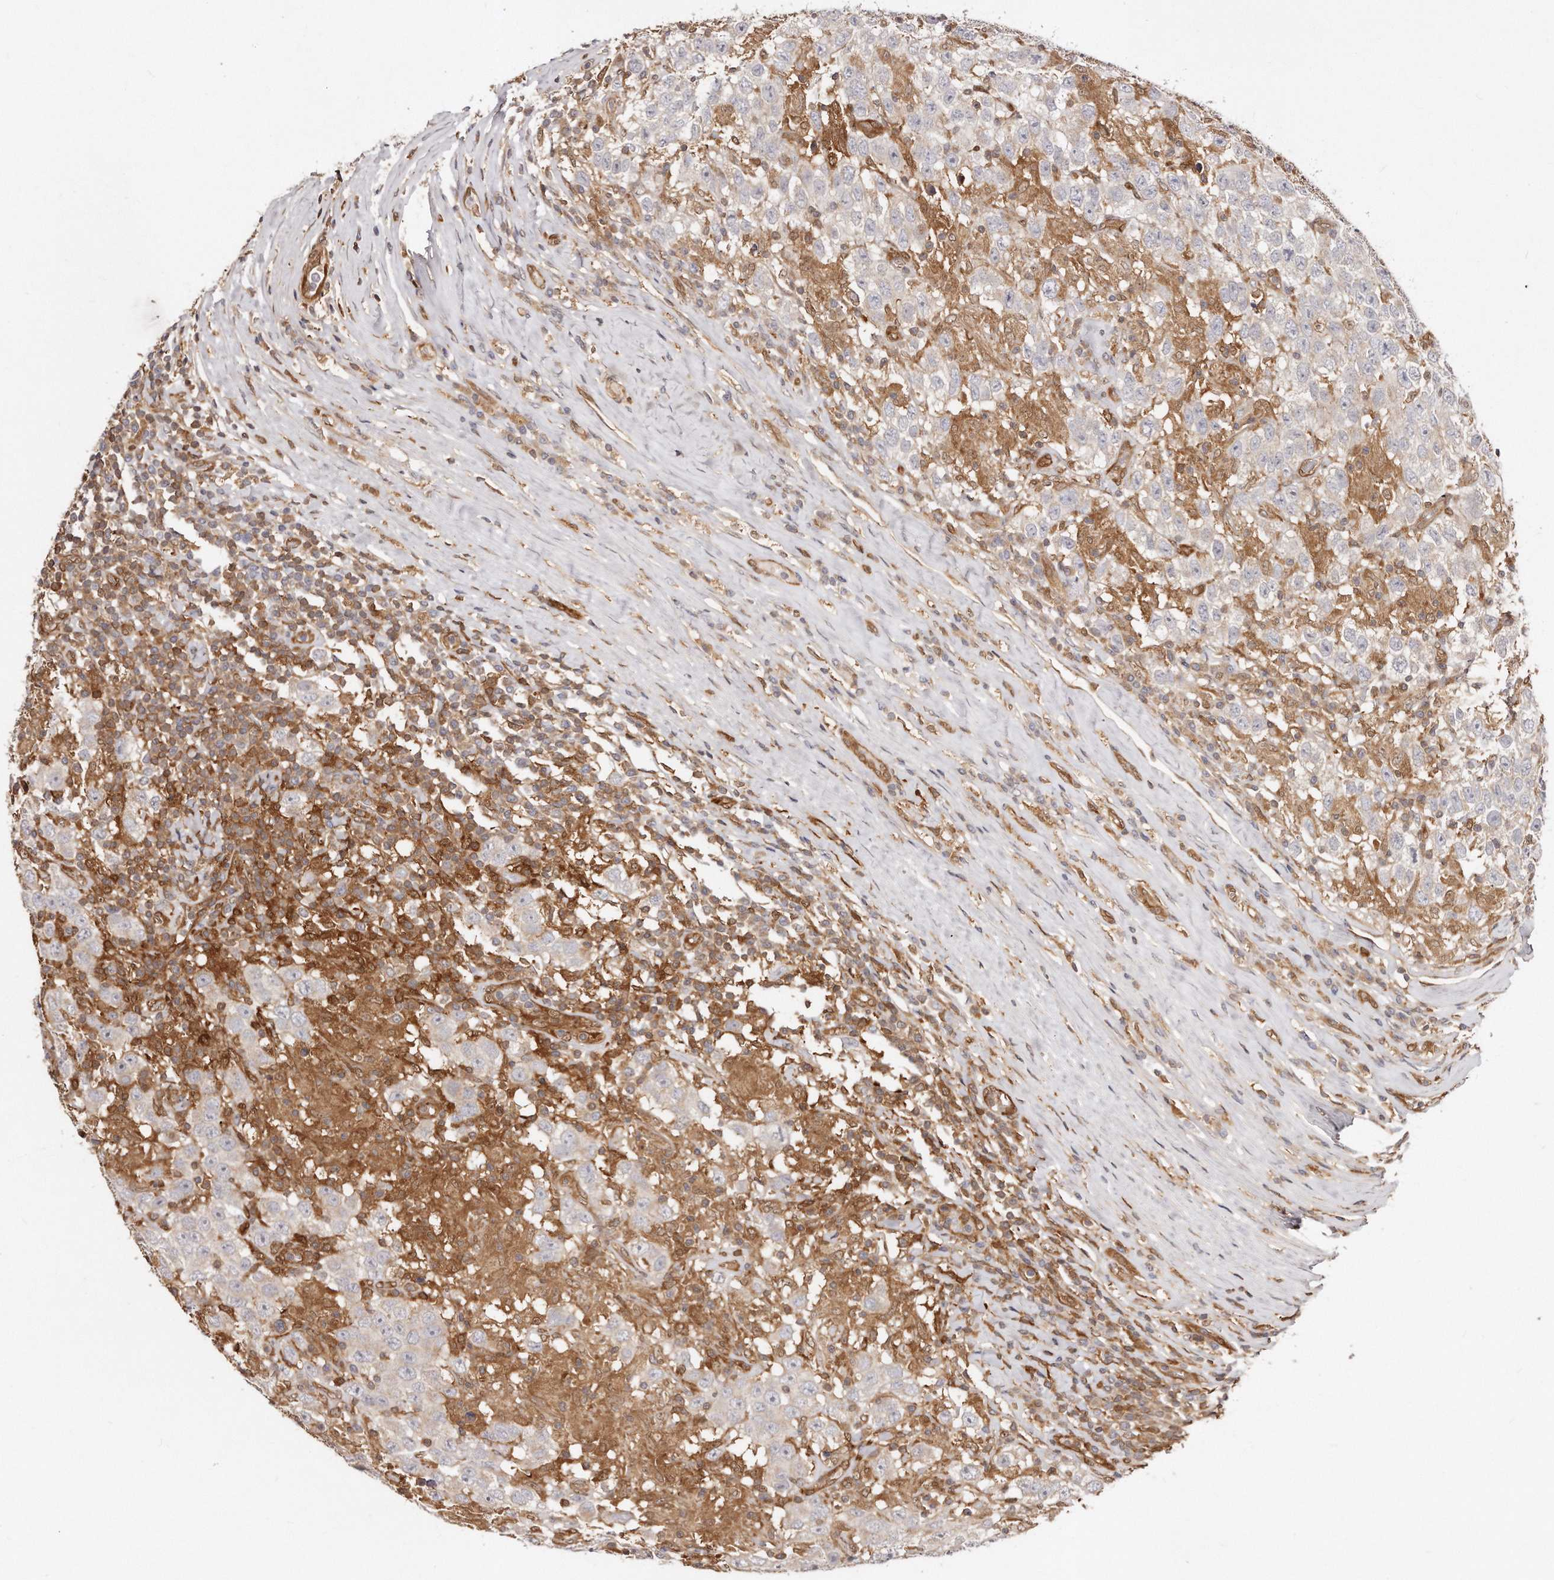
{"staining": {"intensity": "negative", "quantity": "none", "location": "none"}, "tissue": "testis cancer", "cell_type": "Tumor cells", "image_type": "cancer", "snomed": [{"axis": "morphology", "description": "Seminoma, NOS"}, {"axis": "topography", "description": "Testis"}], "caption": "Testis seminoma was stained to show a protein in brown. There is no significant expression in tumor cells.", "gene": "GBP4", "patient": {"sex": "male", "age": 41}}